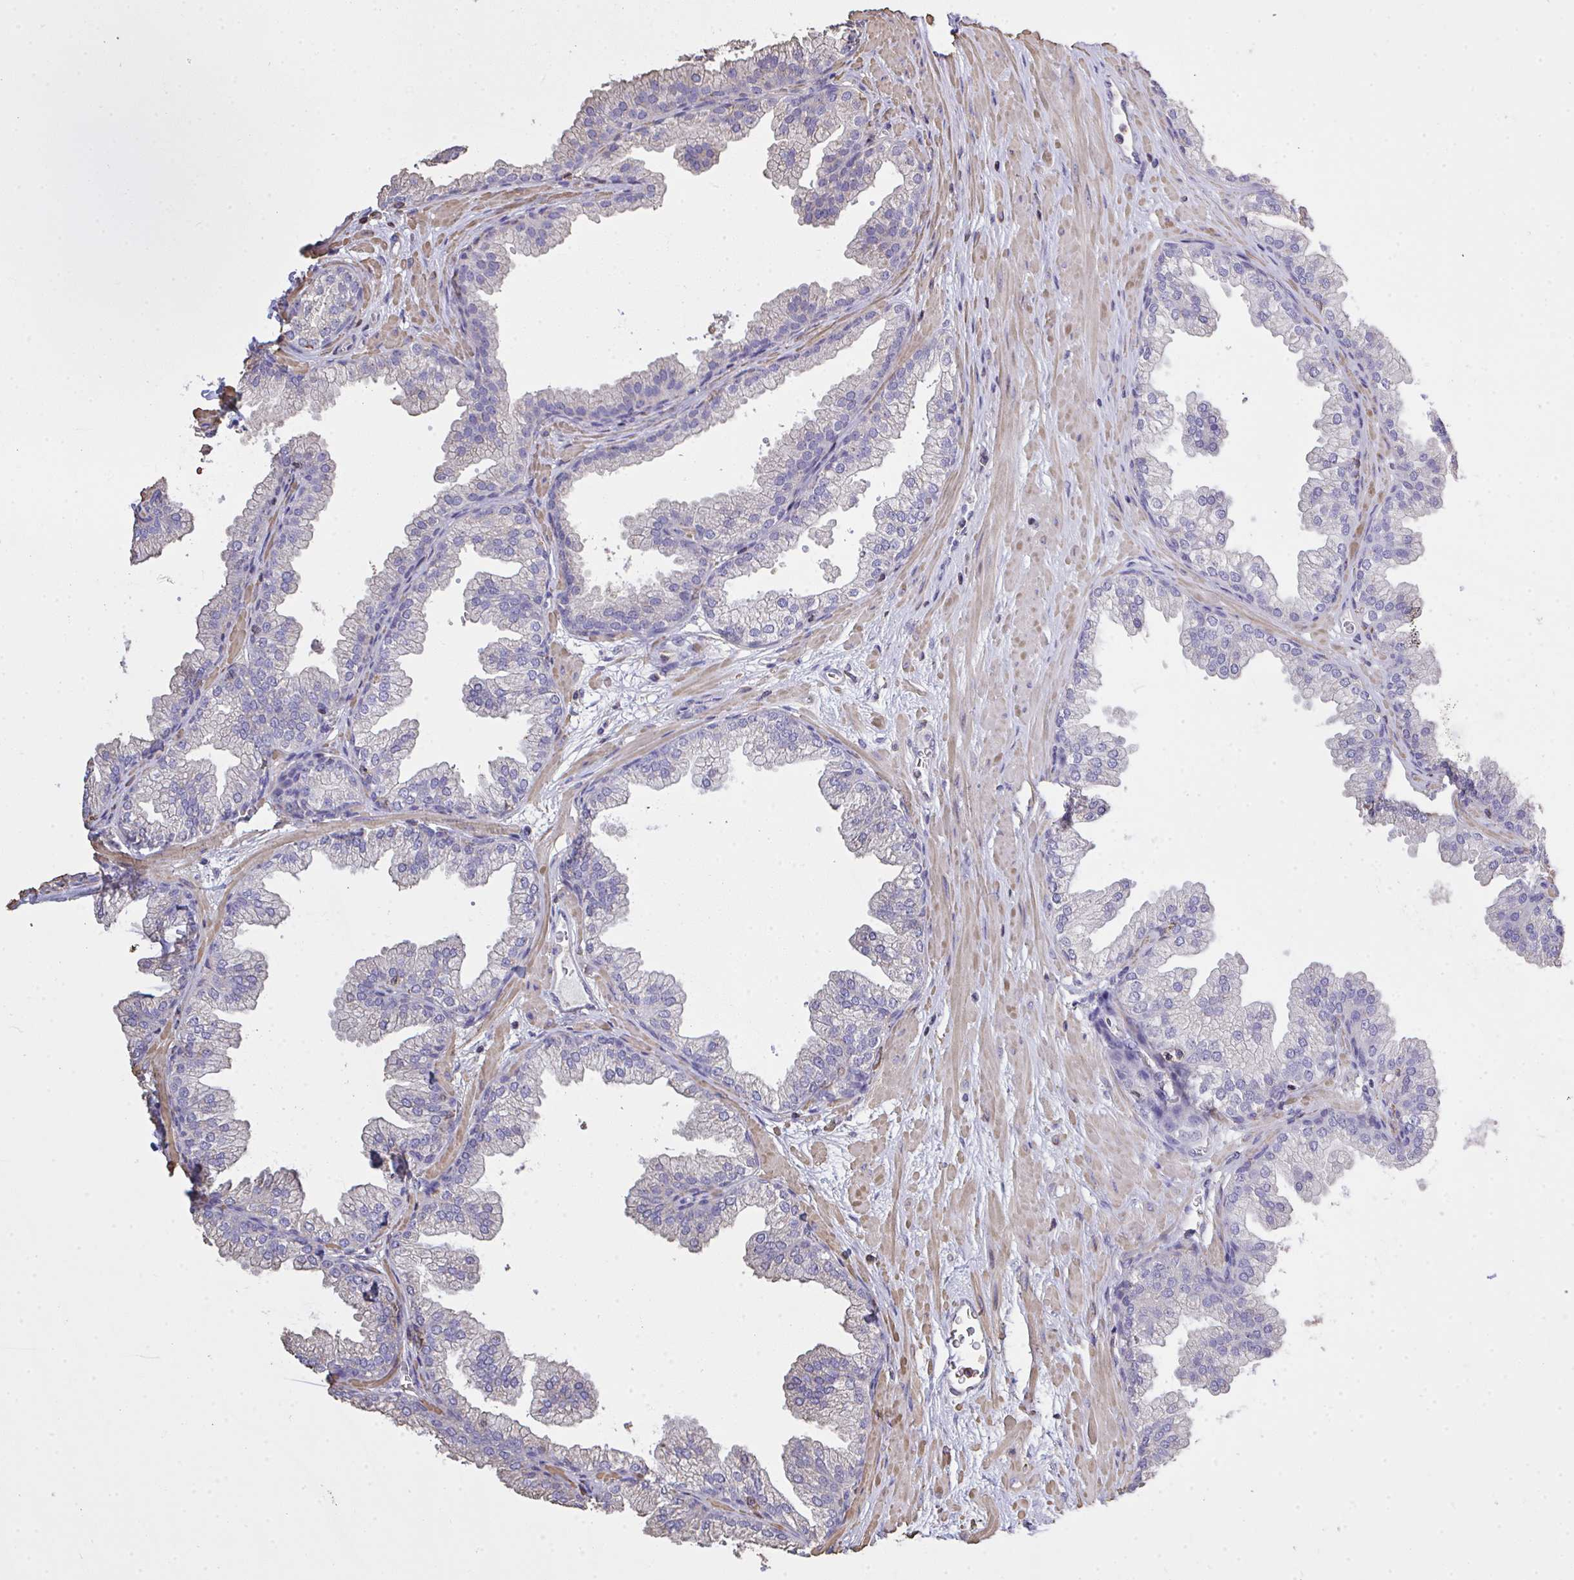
{"staining": {"intensity": "negative", "quantity": "none", "location": "none"}, "tissue": "prostate", "cell_type": "Glandular cells", "image_type": "normal", "snomed": [{"axis": "morphology", "description": "Normal tissue, NOS"}, {"axis": "topography", "description": "Prostate"}], "caption": "High power microscopy histopathology image of an immunohistochemistry (IHC) image of normal prostate, revealing no significant expression in glandular cells.", "gene": "IL23R", "patient": {"sex": "male", "age": 37}}